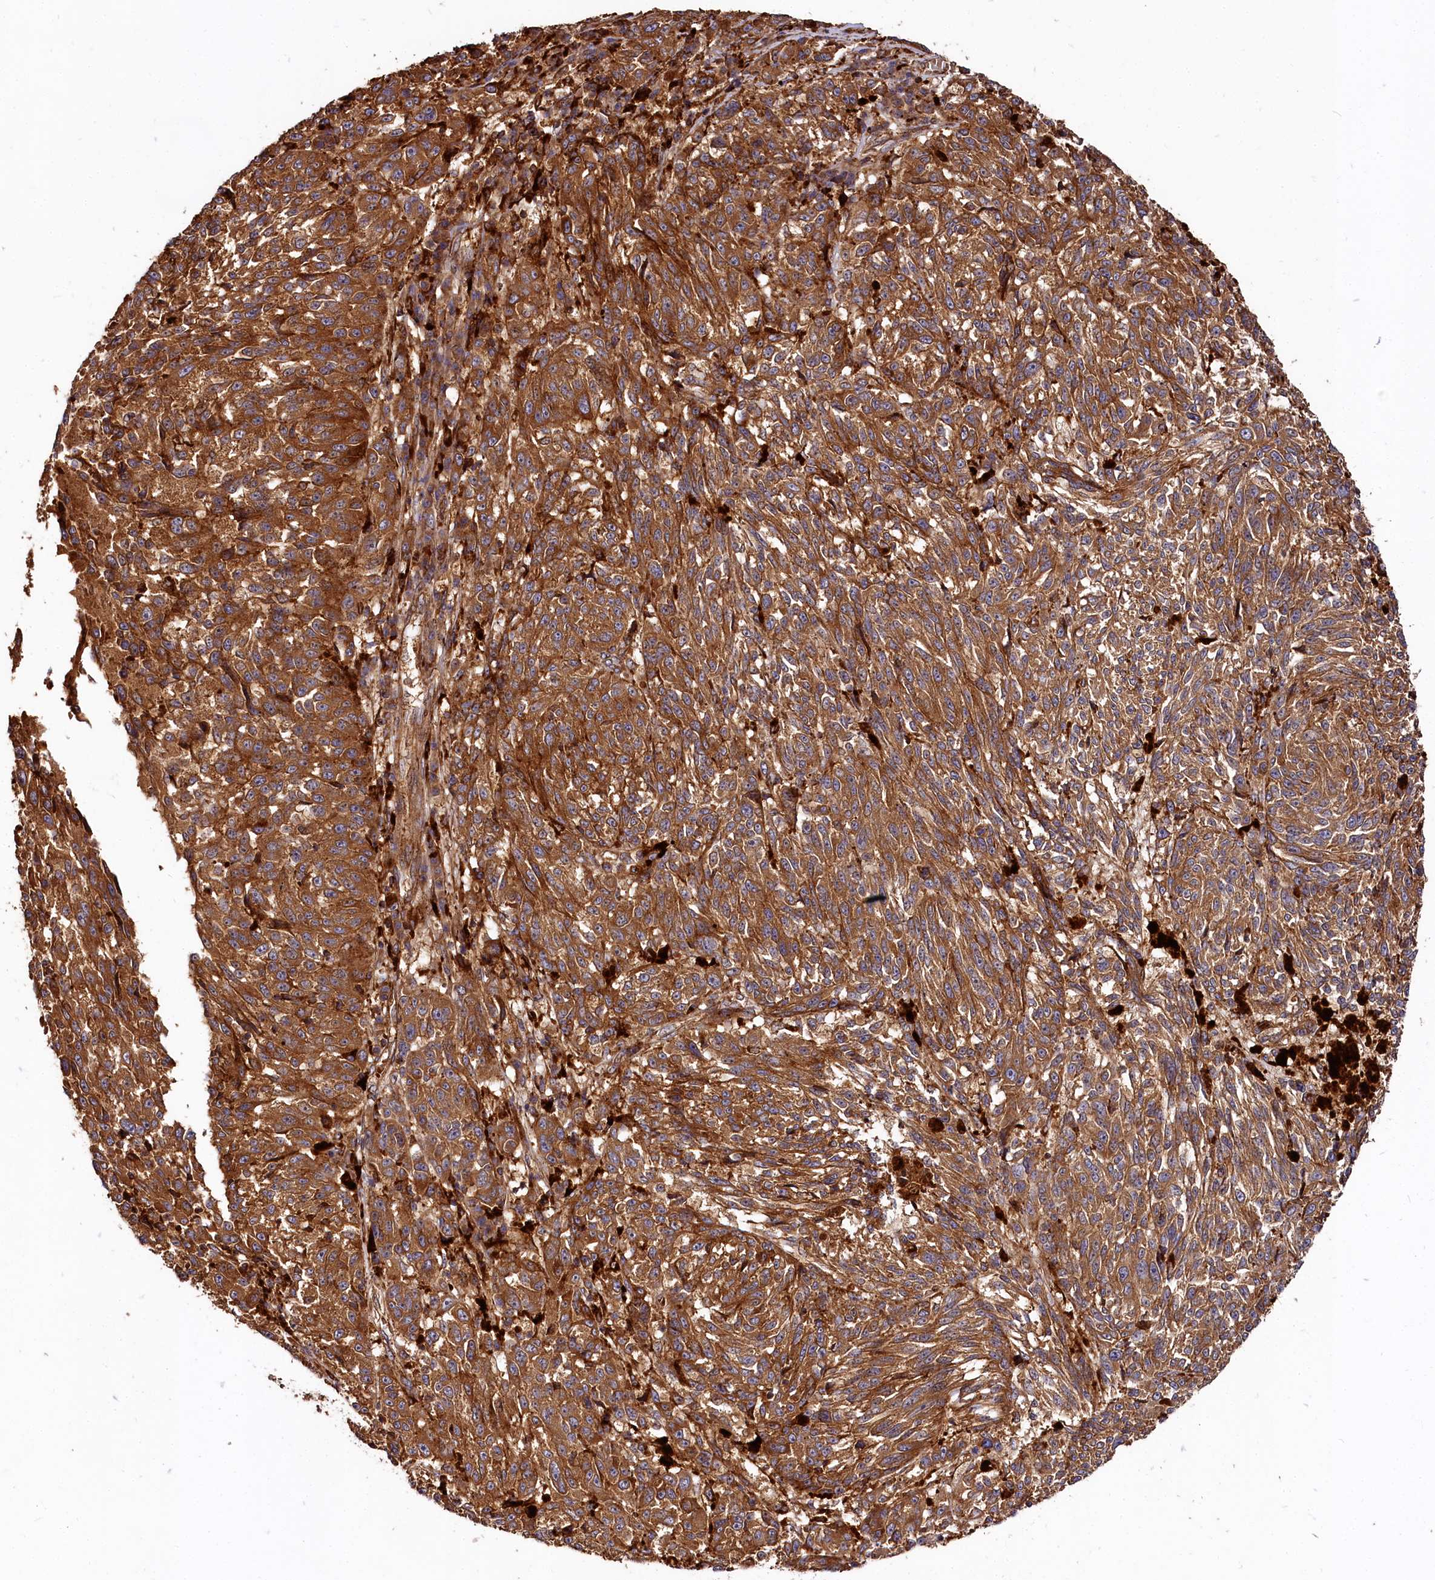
{"staining": {"intensity": "moderate", "quantity": ">75%", "location": "cytoplasmic/membranous"}, "tissue": "melanoma", "cell_type": "Tumor cells", "image_type": "cancer", "snomed": [{"axis": "morphology", "description": "Malignant melanoma, NOS"}, {"axis": "topography", "description": "Skin"}], "caption": "This is a micrograph of immunohistochemistry (IHC) staining of malignant melanoma, which shows moderate staining in the cytoplasmic/membranous of tumor cells.", "gene": "WDR73", "patient": {"sex": "male", "age": 53}}